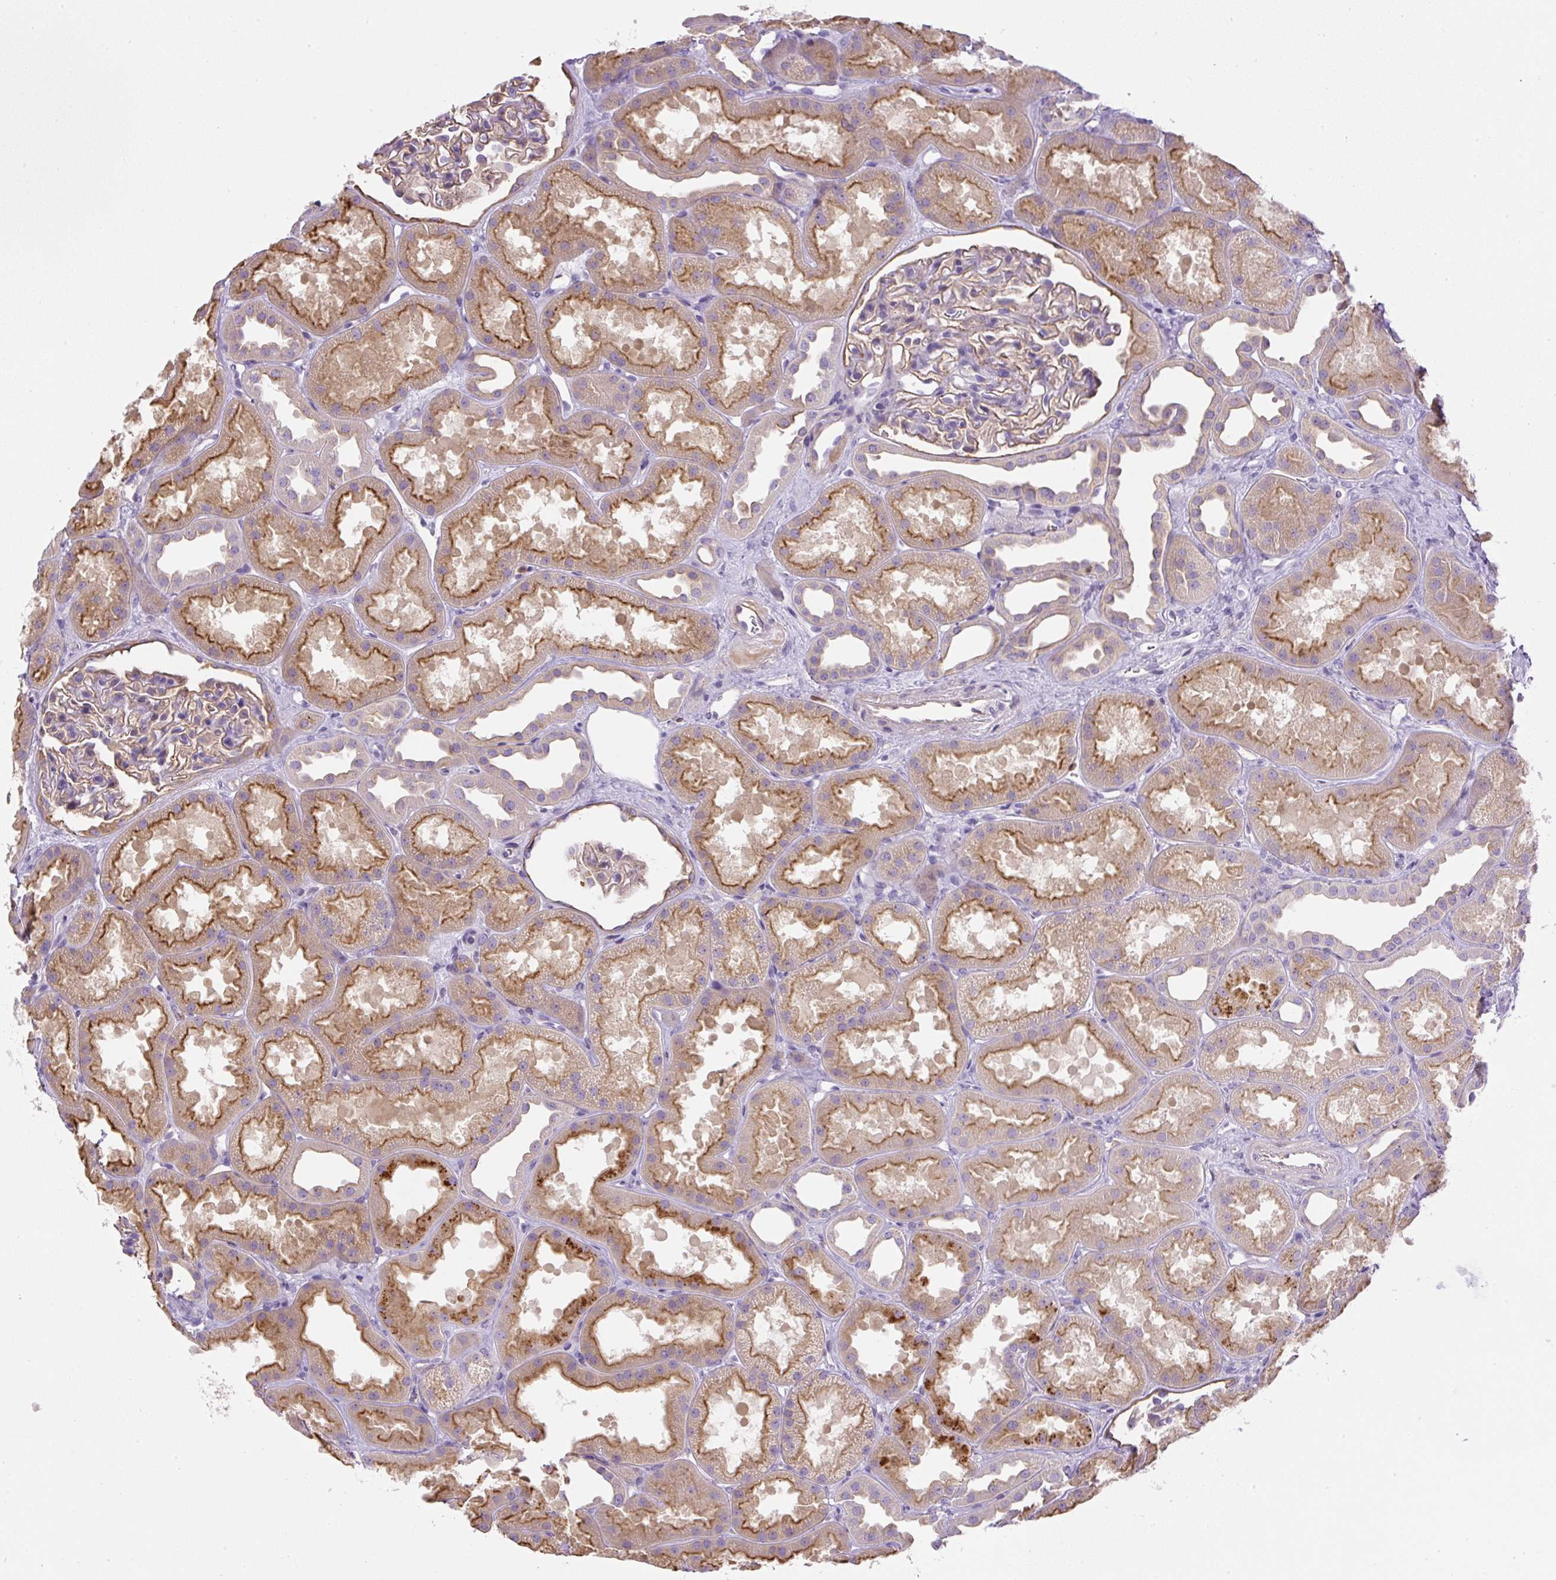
{"staining": {"intensity": "moderate", "quantity": "<25%", "location": "cytoplasmic/membranous"}, "tissue": "kidney", "cell_type": "Cells in glomeruli", "image_type": "normal", "snomed": [{"axis": "morphology", "description": "Normal tissue, NOS"}, {"axis": "topography", "description": "Kidney"}], "caption": "Immunohistochemical staining of unremarkable human kidney reveals moderate cytoplasmic/membranous protein staining in about <25% of cells in glomeruli.", "gene": "PIP5KL1", "patient": {"sex": "male", "age": 61}}